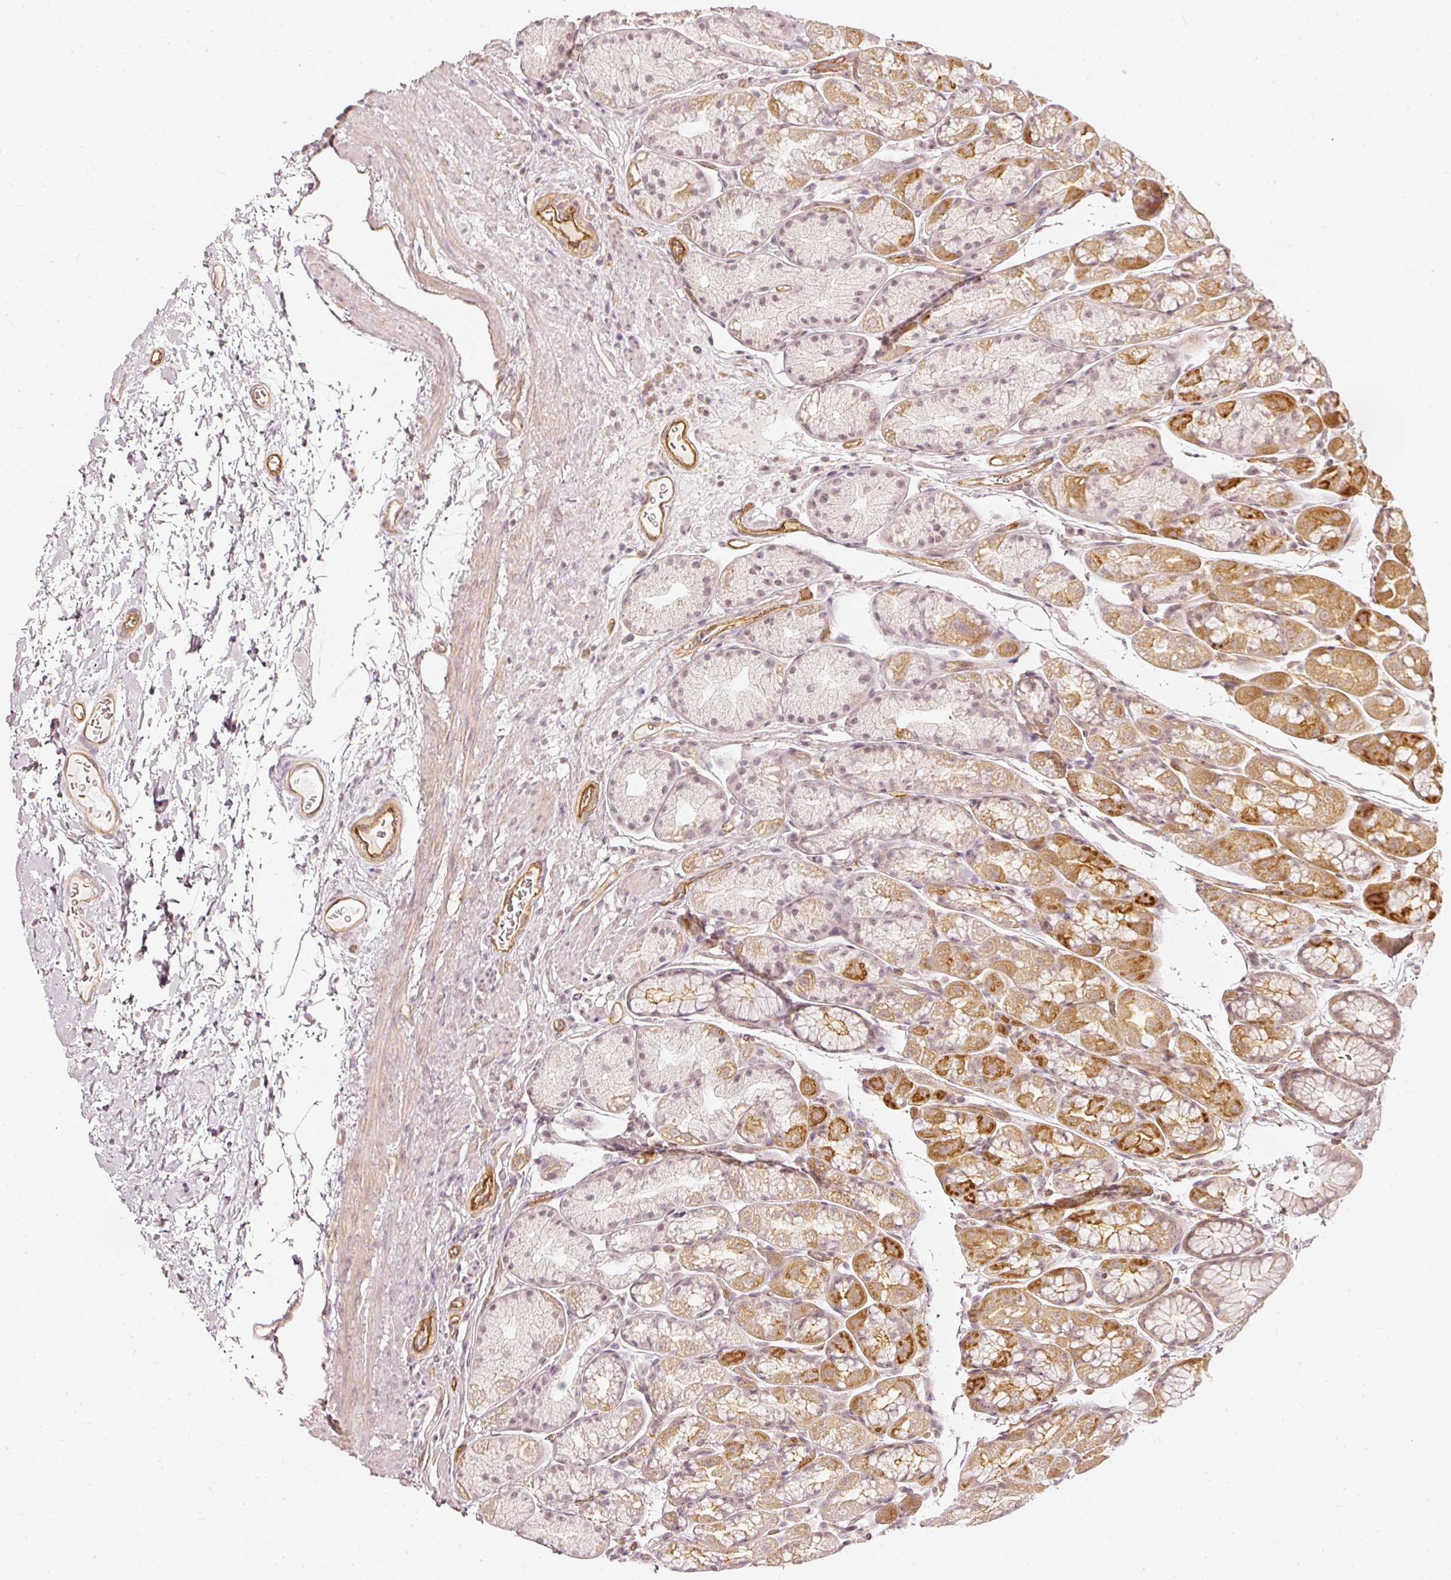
{"staining": {"intensity": "moderate", "quantity": "<25%", "location": "cytoplasmic/membranous"}, "tissue": "stomach", "cell_type": "Glandular cells", "image_type": "normal", "snomed": [{"axis": "morphology", "description": "Normal tissue, NOS"}, {"axis": "topography", "description": "Stomach, lower"}], "caption": "About <25% of glandular cells in normal stomach display moderate cytoplasmic/membranous protein staining as visualized by brown immunohistochemical staining.", "gene": "DRD2", "patient": {"sex": "male", "age": 67}}